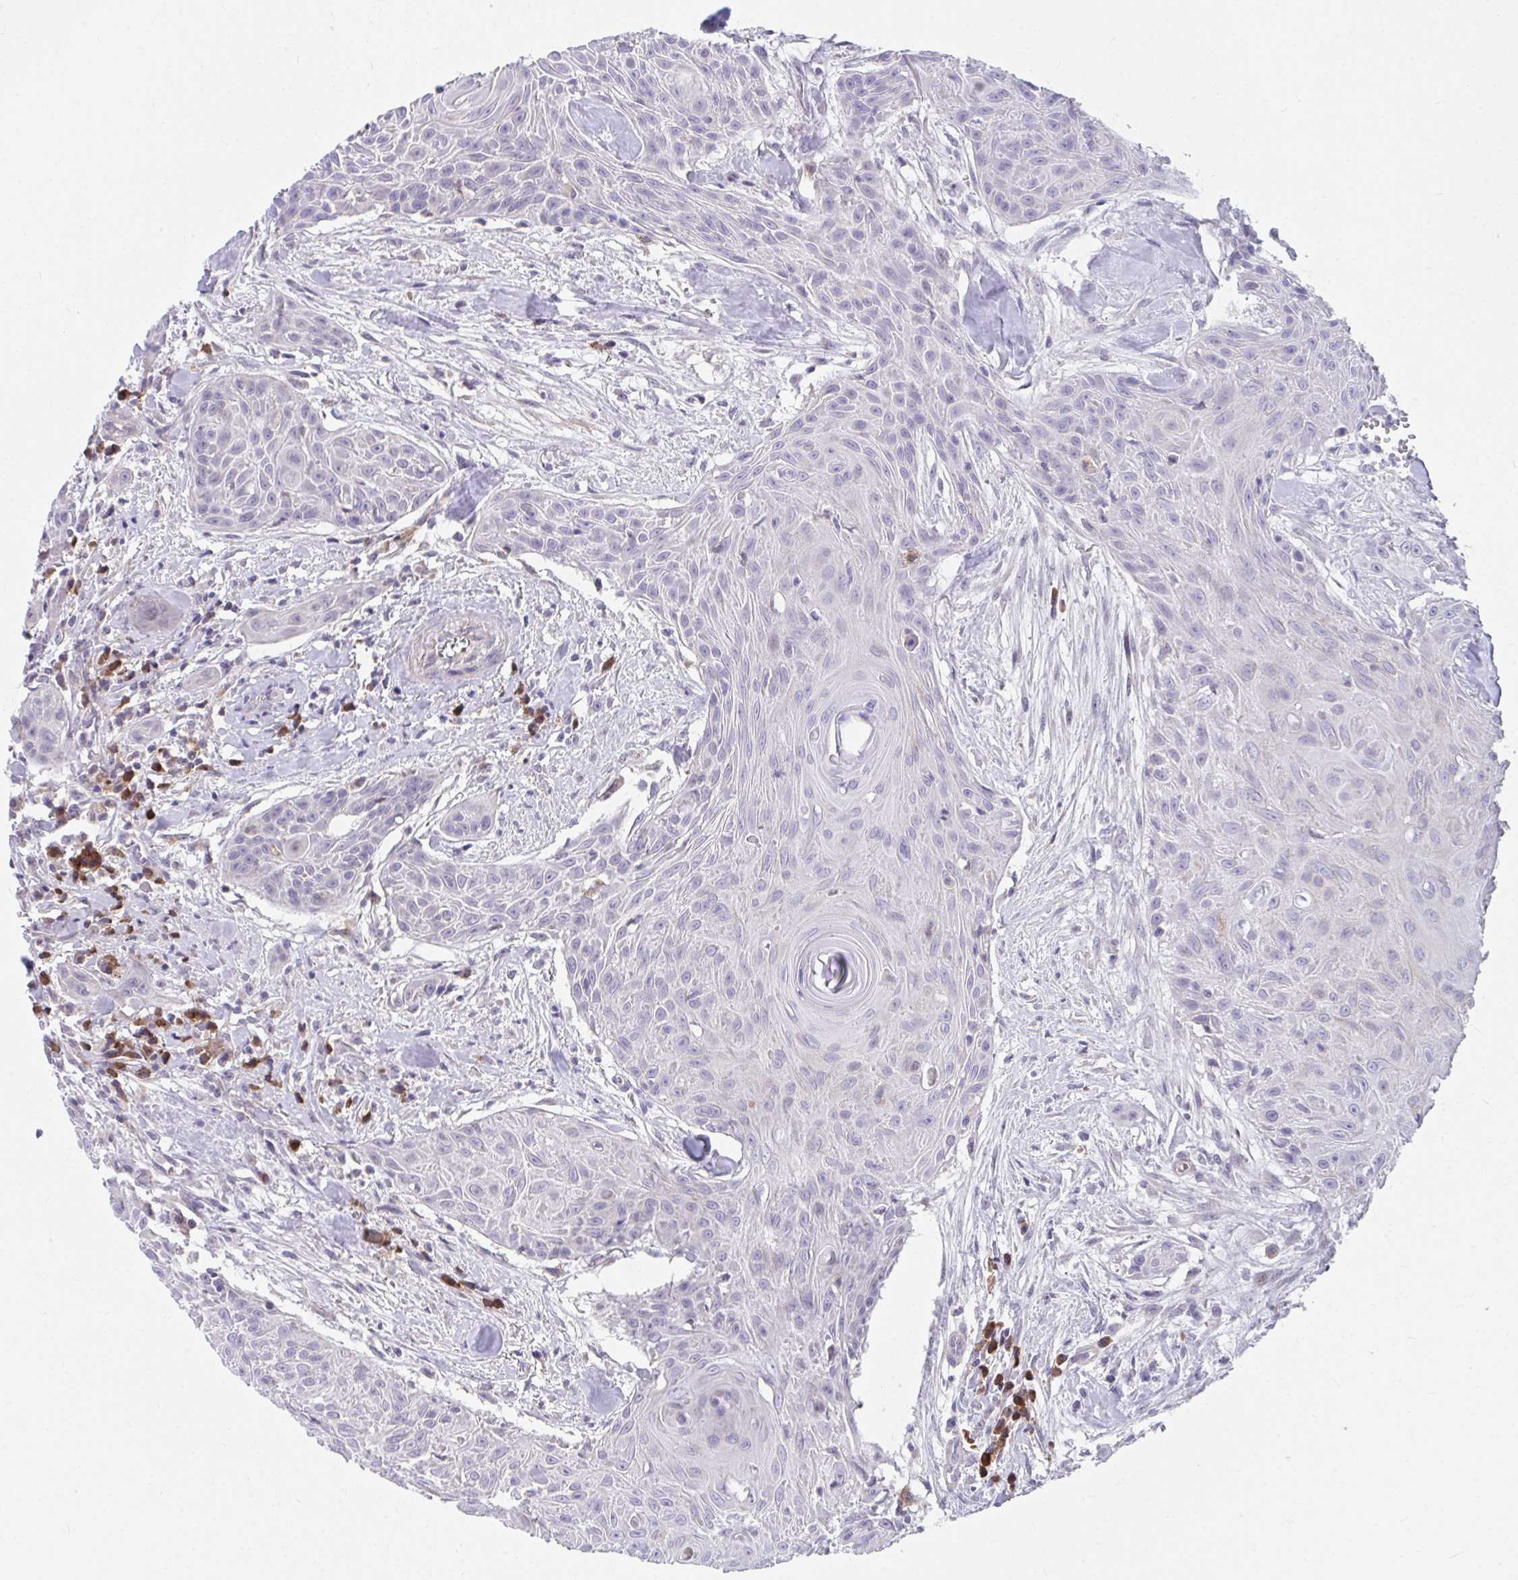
{"staining": {"intensity": "negative", "quantity": "none", "location": "none"}, "tissue": "head and neck cancer", "cell_type": "Tumor cells", "image_type": "cancer", "snomed": [{"axis": "morphology", "description": "Squamous cell carcinoma, NOS"}, {"axis": "topography", "description": "Lymph node"}, {"axis": "topography", "description": "Salivary gland"}, {"axis": "topography", "description": "Head-Neck"}], "caption": "DAB immunohistochemical staining of head and neck squamous cell carcinoma demonstrates no significant expression in tumor cells.", "gene": "SLAMF7", "patient": {"sex": "female", "age": 74}}